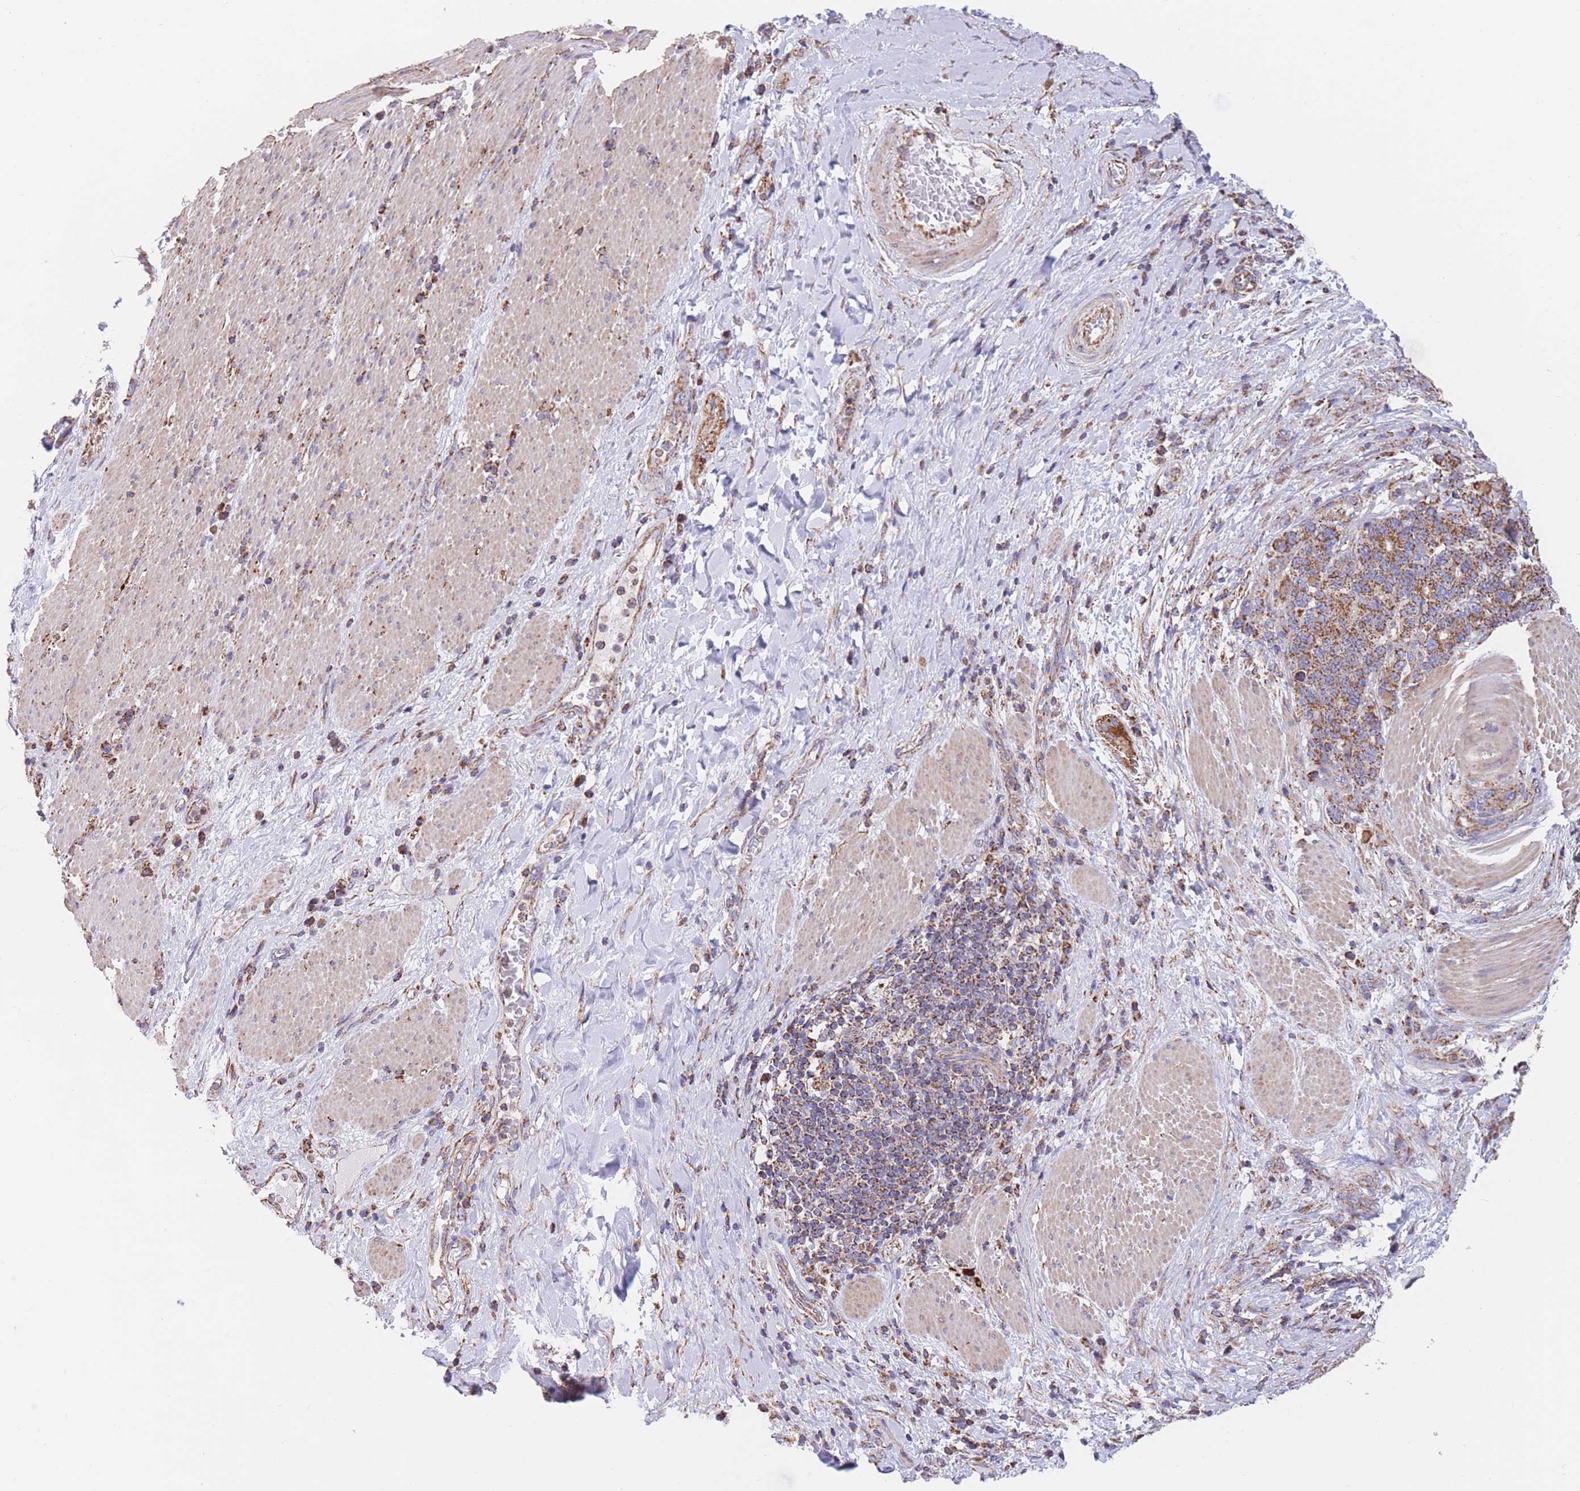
{"staining": {"intensity": "moderate", "quantity": ">75%", "location": "cytoplasmic/membranous"}, "tissue": "stomach cancer", "cell_type": "Tumor cells", "image_type": "cancer", "snomed": [{"axis": "morphology", "description": "Normal tissue, NOS"}, {"axis": "morphology", "description": "Adenocarcinoma, NOS"}, {"axis": "topography", "description": "Stomach"}], "caption": "A high-resolution image shows immunohistochemistry (IHC) staining of stomach cancer, which displays moderate cytoplasmic/membranous expression in about >75% of tumor cells. Using DAB (3,3'-diaminobenzidine) (brown) and hematoxylin (blue) stains, captured at high magnification using brightfield microscopy.", "gene": "FKBP8", "patient": {"sex": "female", "age": 64}}